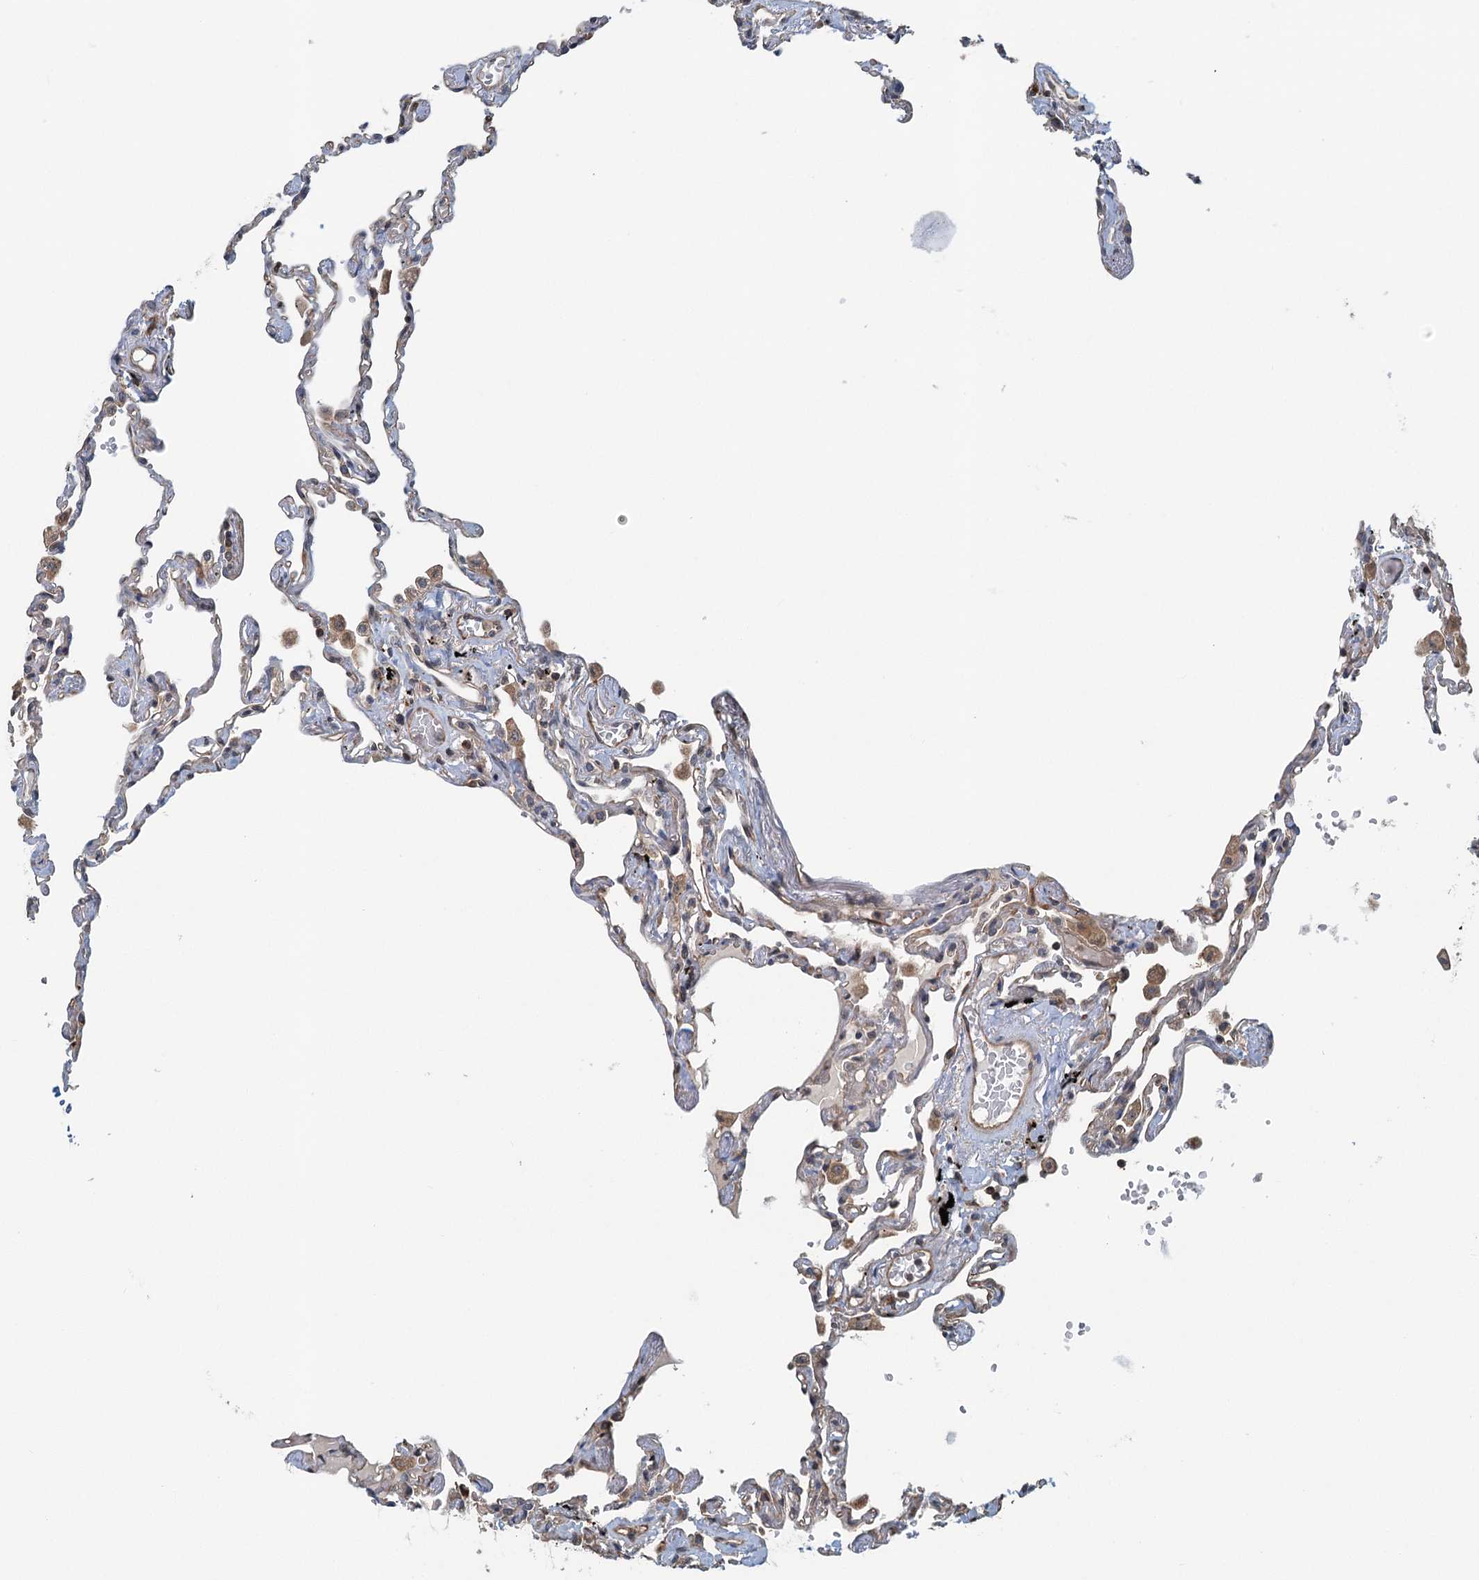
{"staining": {"intensity": "weak", "quantity": "<25%", "location": "cytoplasmic/membranous"}, "tissue": "lung", "cell_type": "Alveolar cells", "image_type": "normal", "snomed": [{"axis": "morphology", "description": "Normal tissue, NOS"}, {"axis": "topography", "description": "Lung"}], "caption": "This micrograph is of normal lung stained with immunohistochemistry (IHC) to label a protein in brown with the nuclei are counter-stained blue. There is no expression in alveolar cells.", "gene": "ZNF527", "patient": {"sex": "female", "age": 67}}